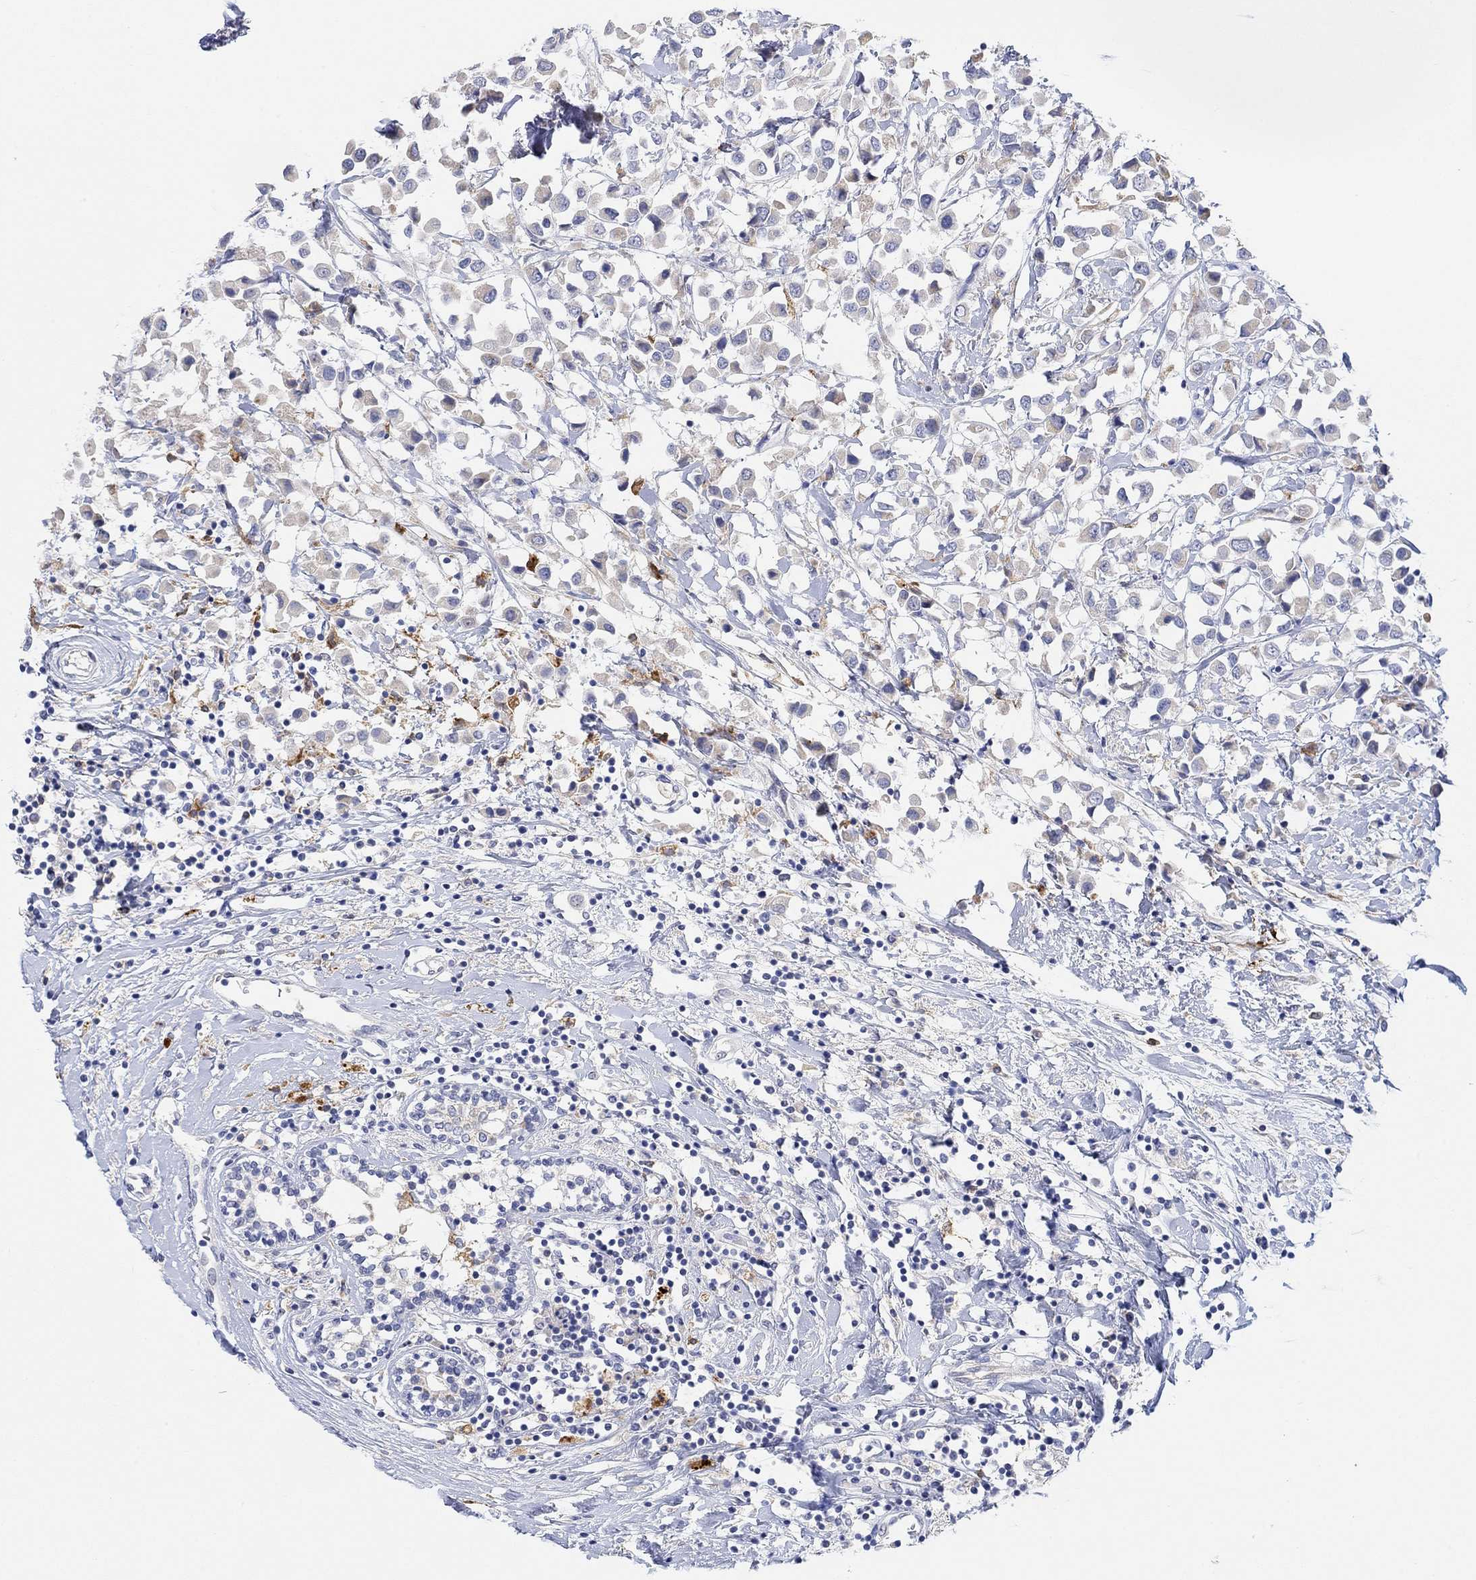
{"staining": {"intensity": "moderate", "quantity": "25%-75%", "location": "cytoplasmic/membranous"}, "tissue": "breast cancer", "cell_type": "Tumor cells", "image_type": "cancer", "snomed": [{"axis": "morphology", "description": "Duct carcinoma"}, {"axis": "topography", "description": "Breast"}], "caption": "This is an image of IHC staining of breast cancer, which shows moderate positivity in the cytoplasmic/membranous of tumor cells.", "gene": "ACSL1", "patient": {"sex": "female", "age": 61}}